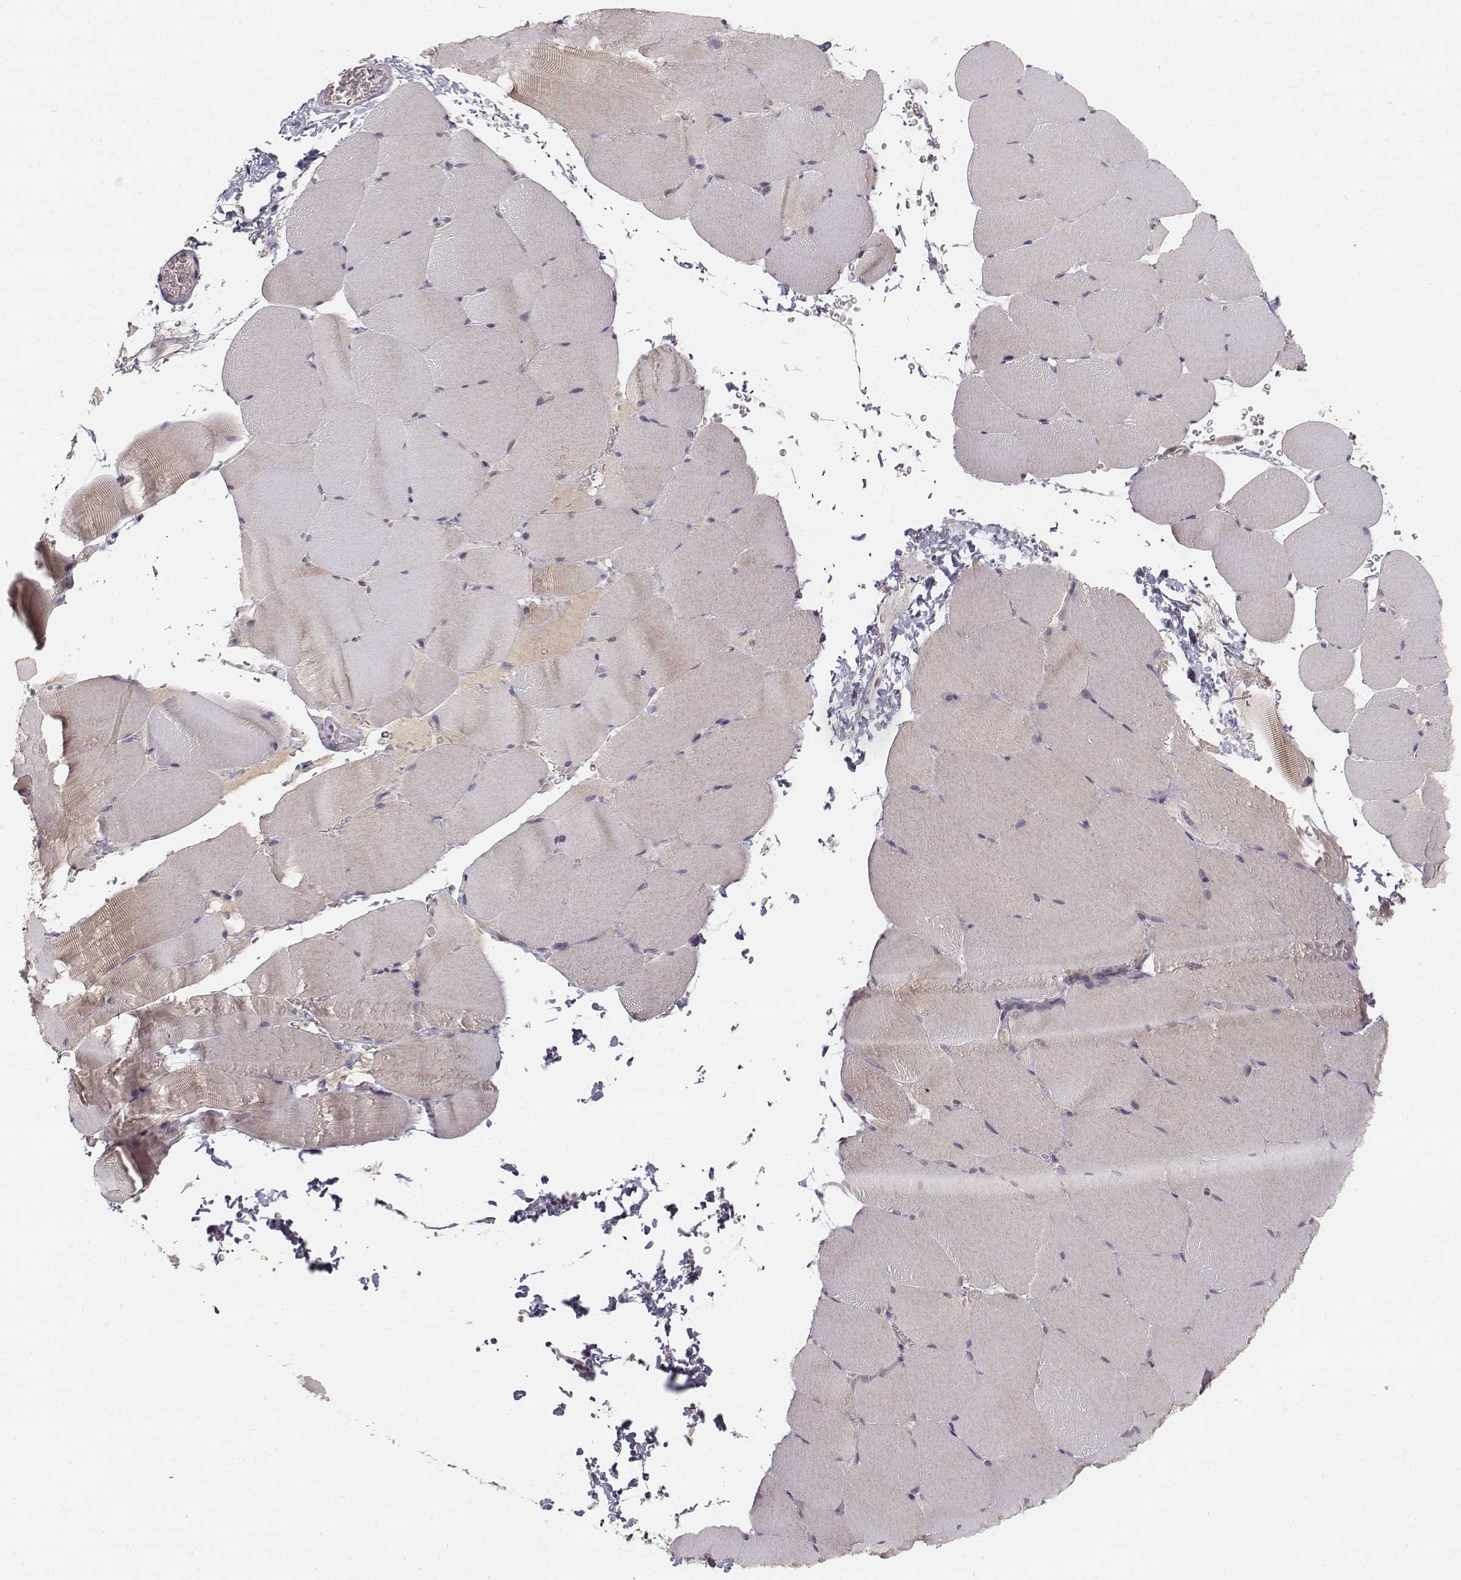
{"staining": {"intensity": "negative", "quantity": "none", "location": "none"}, "tissue": "skeletal muscle", "cell_type": "Myocytes", "image_type": "normal", "snomed": [{"axis": "morphology", "description": "Normal tissue, NOS"}, {"axis": "topography", "description": "Skeletal muscle"}], "caption": "Myocytes are negative for brown protein staining in benign skeletal muscle. Brightfield microscopy of IHC stained with DAB (3,3'-diaminobenzidine) (brown) and hematoxylin (blue), captured at high magnification.", "gene": "FANCD2", "patient": {"sex": "female", "age": 37}}